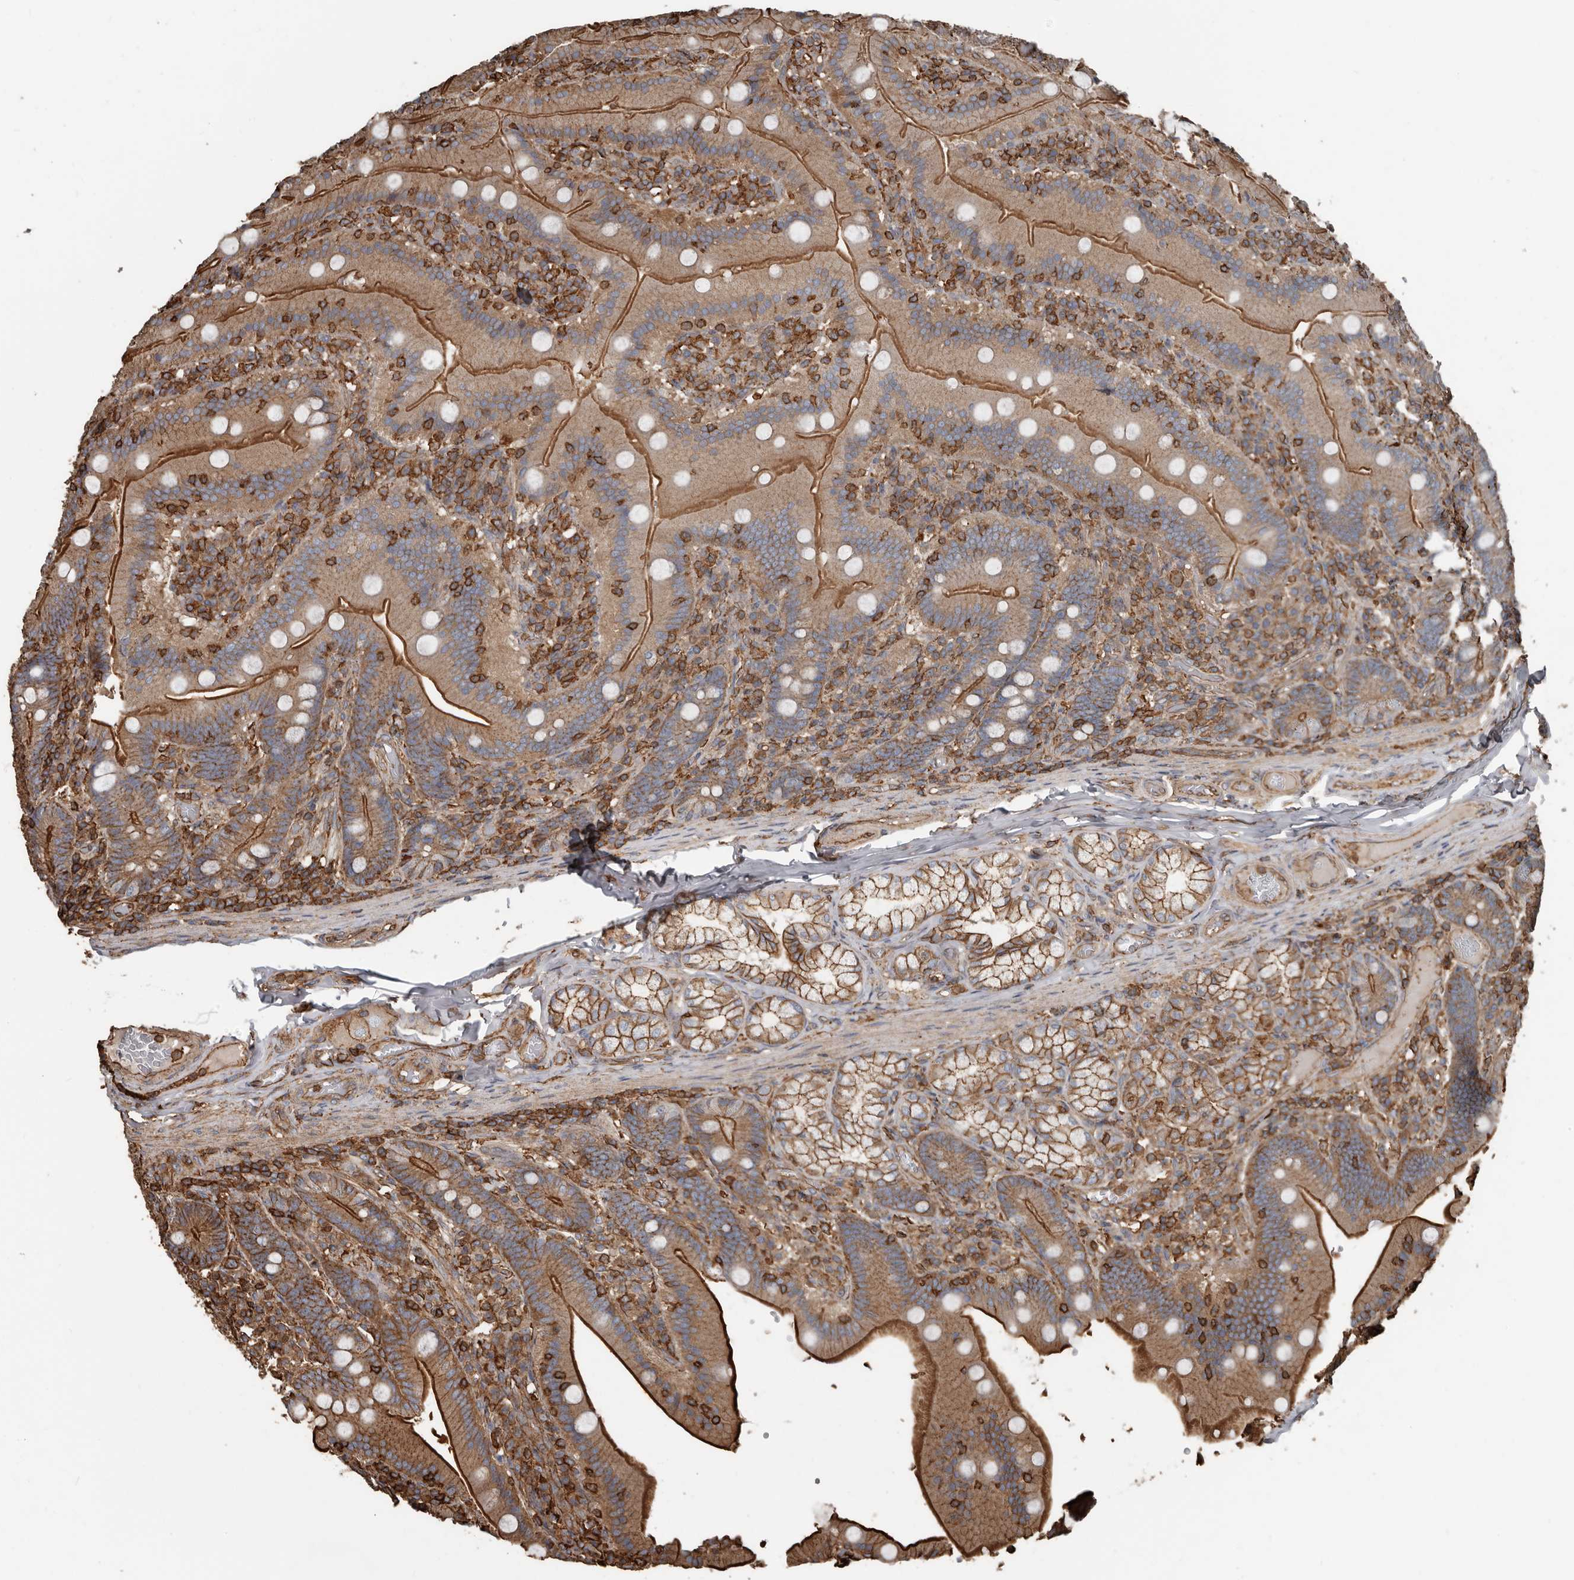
{"staining": {"intensity": "strong", "quantity": ">75%", "location": "cytoplasmic/membranous"}, "tissue": "duodenum", "cell_type": "Glandular cells", "image_type": "normal", "snomed": [{"axis": "morphology", "description": "Normal tissue, NOS"}, {"axis": "topography", "description": "Duodenum"}], "caption": "Immunohistochemistry (IHC) (DAB (3,3'-diaminobenzidine)) staining of unremarkable human duodenum exhibits strong cytoplasmic/membranous protein staining in approximately >75% of glandular cells.", "gene": "DENND6B", "patient": {"sex": "female", "age": 62}}